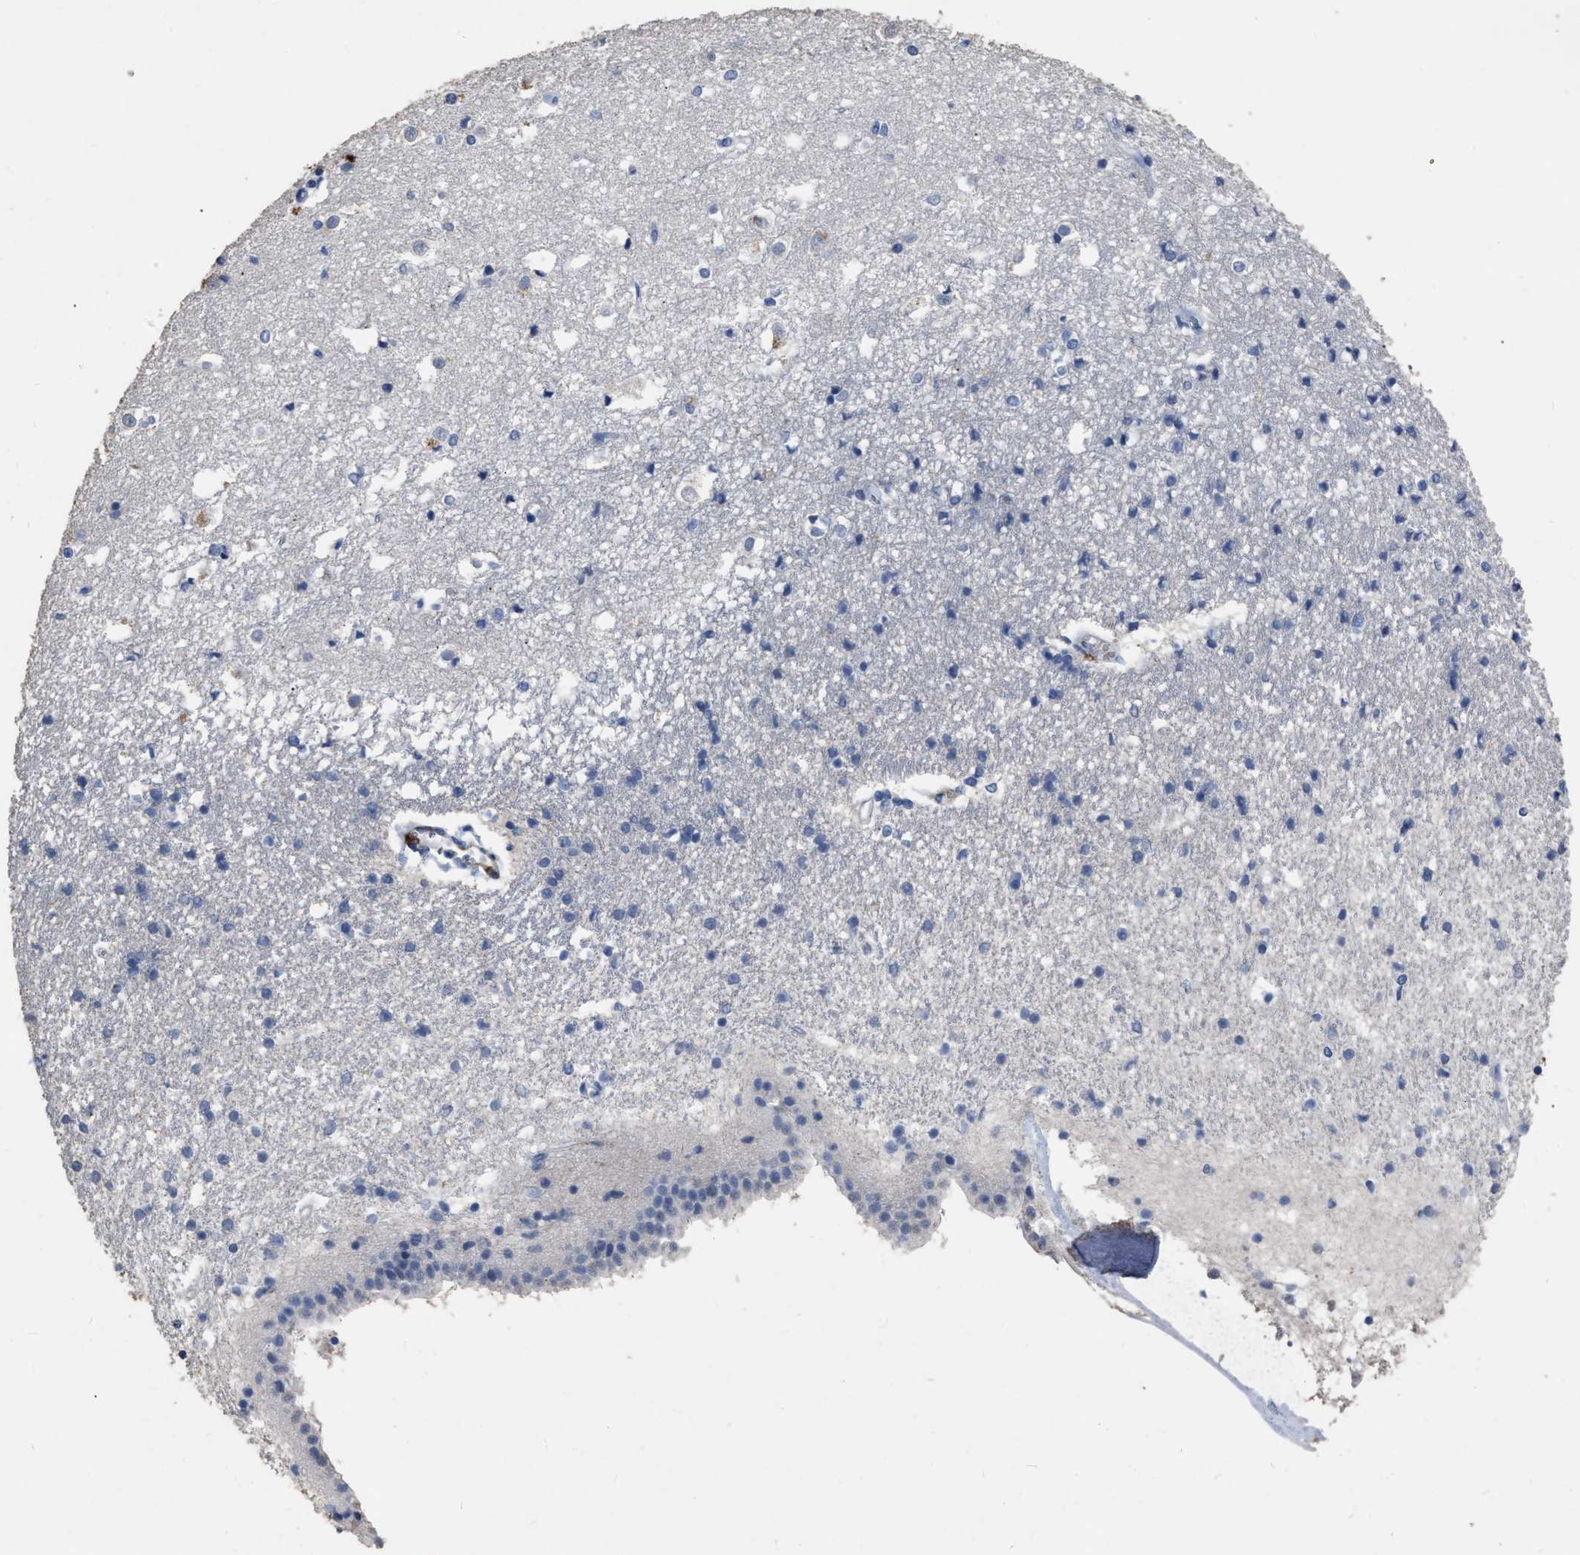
{"staining": {"intensity": "negative", "quantity": "none", "location": "none"}, "tissue": "caudate", "cell_type": "Glial cells", "image_type": "normal", "snomed": [{"axis": "morphology", "description": "Normal tissue, NOS"}, {"axis": "topography", "description": "Lateral ventricle wall"}], "caption": "Immunohistochemistry micrograph of unremarkable caudate: human caudate stained with DAB (3,3'-diaminobenzidine) exhibits no significant protein expression in glial cells.", "gene": "HABP2", "patient": {"sex": "male", "age": 45}}